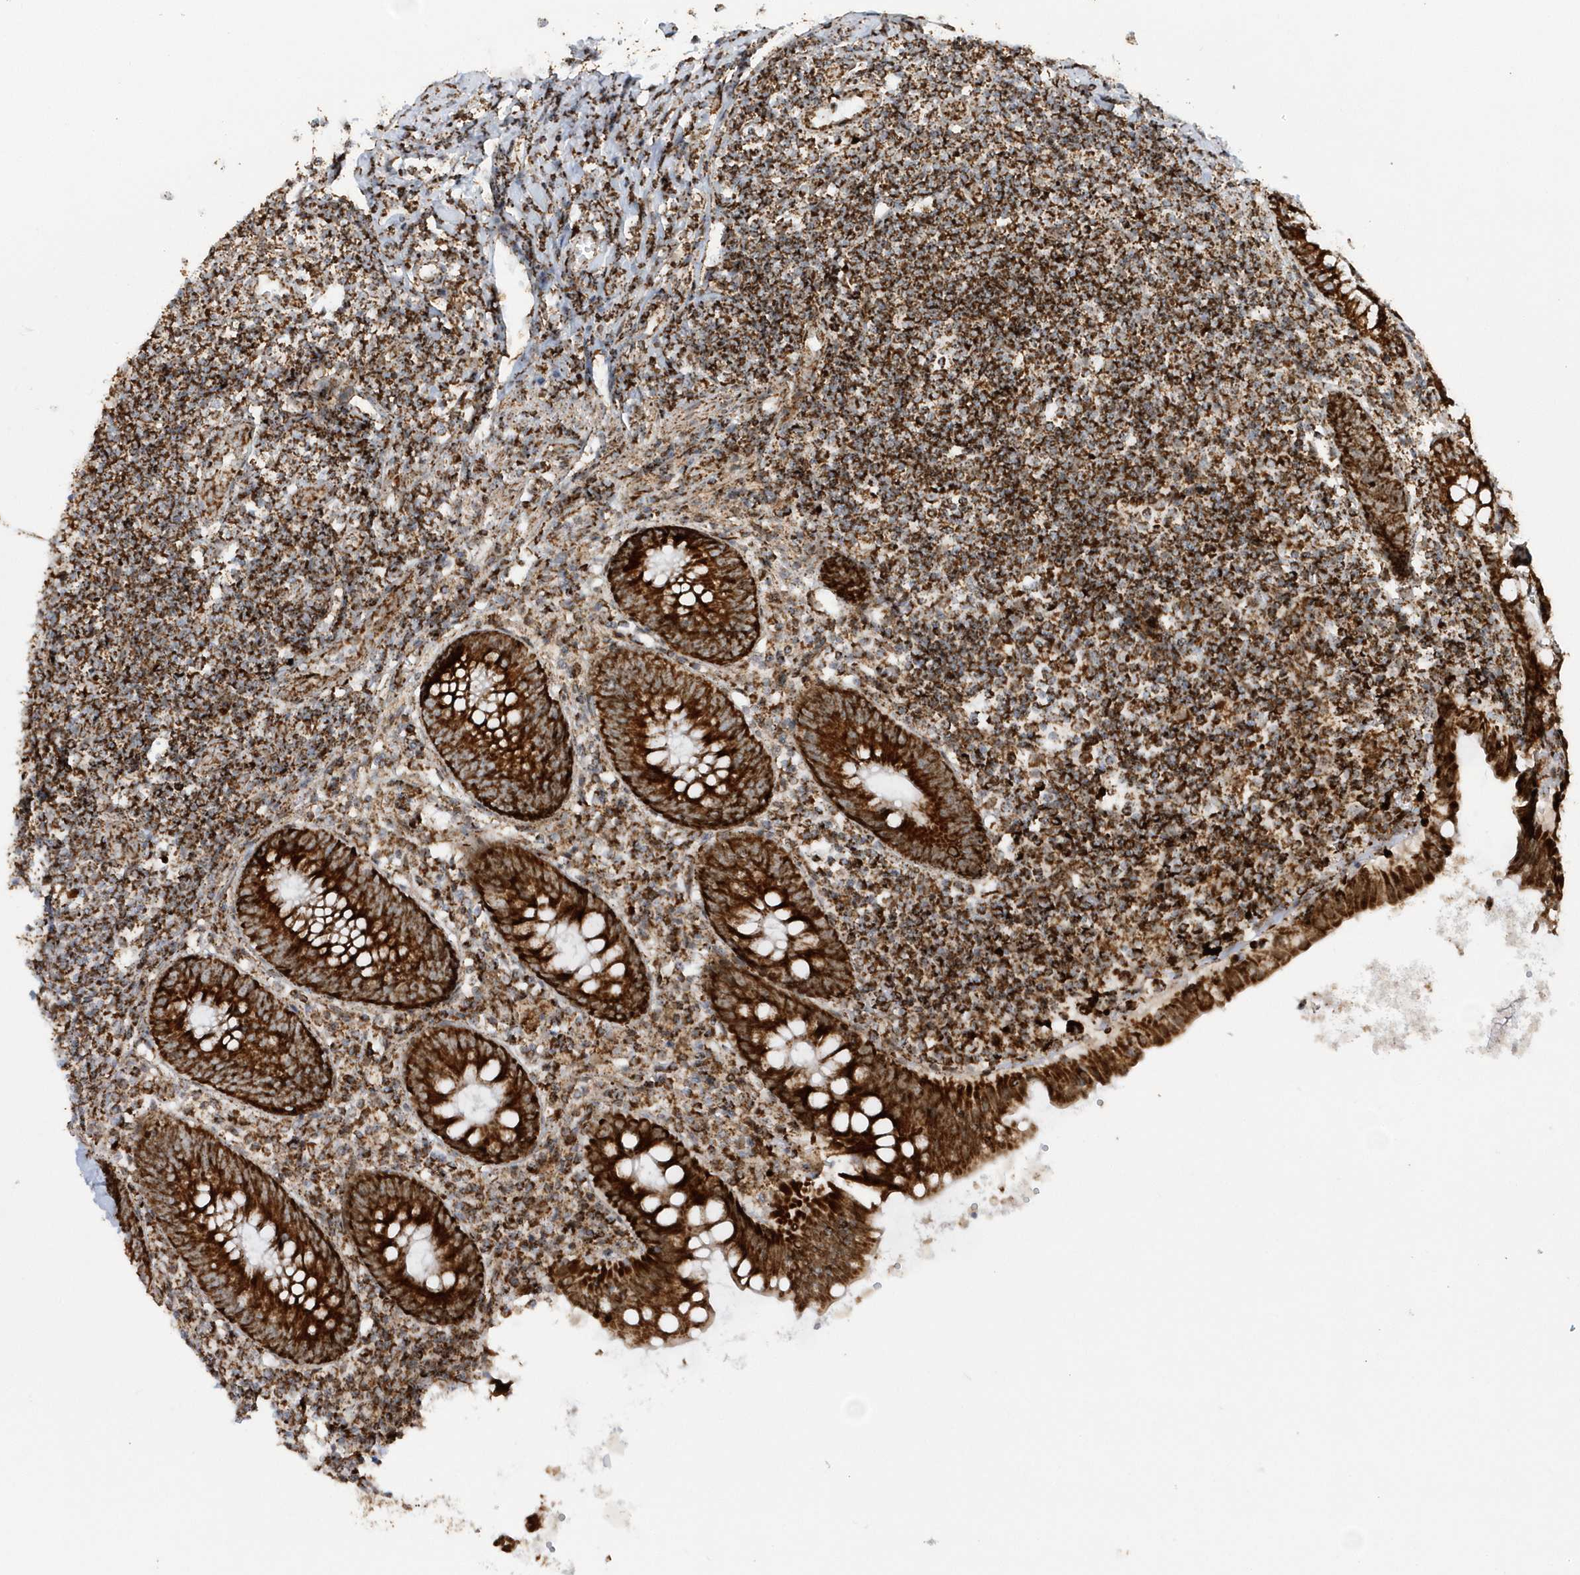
{"staining": {"intensity": "strong", "quantity": ">75%", "location": "cytoplasmic/membranous"}, "tissue": "appendix", "cell_type": "Glandular cells", "image_type": "normal", "snomed": [{"axis": "morphology", "description": "Normal tissue, NOS"}, {"axis": "topography", "description": "Appendix"}], "caption": "Benign appendix was stained to show a protein in brown. There is high levels of strong cytoplasmic/membranous staining in about >75% of glandular cells. Ihc stains the protein in brown and the nuclei are stained blue.", "gene": "CRY2", "patient": {"sex": "female", "age": 54}}